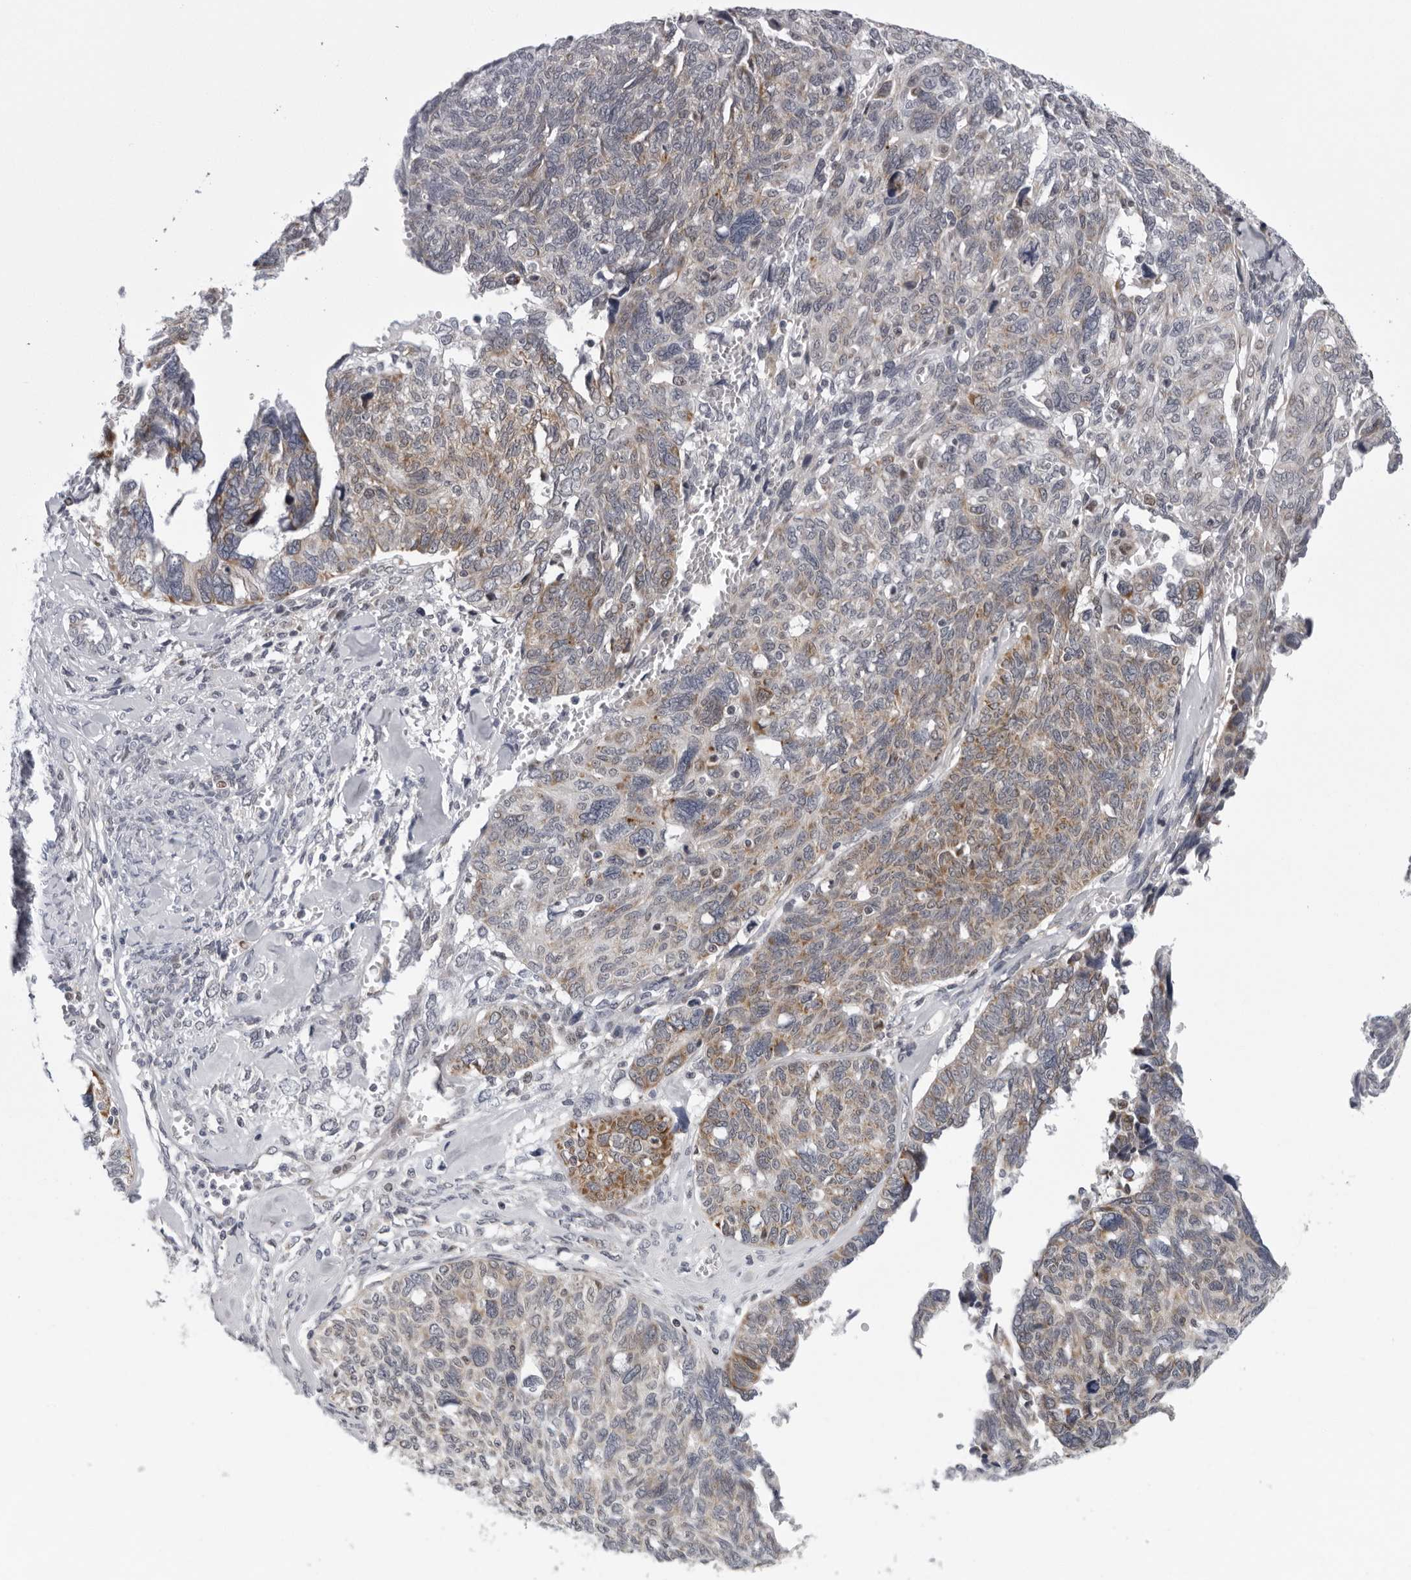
{"staining": {"intensity": "moderate", "quantity": "25%-75%", "location": "cytoplasmic/membranous"}, "tissue": "ovarian cancer", "cell_type": "Tumor cells", "image_type": "cancer", "snomed": [{"axis": "morphology", "description": "Cystadenocarcinoma, serous, NOS"}, {"axis": "topography", "description": "Ovary"}], "caption": "Protein staining exhibits moderate cytoplasmic/membranous expression in approximately 25%-75% of tumor cells in ovarian serous cystadenocarcinoma.", "gene": "CPT2", "patient": {"sex": "female", "age": 79}}